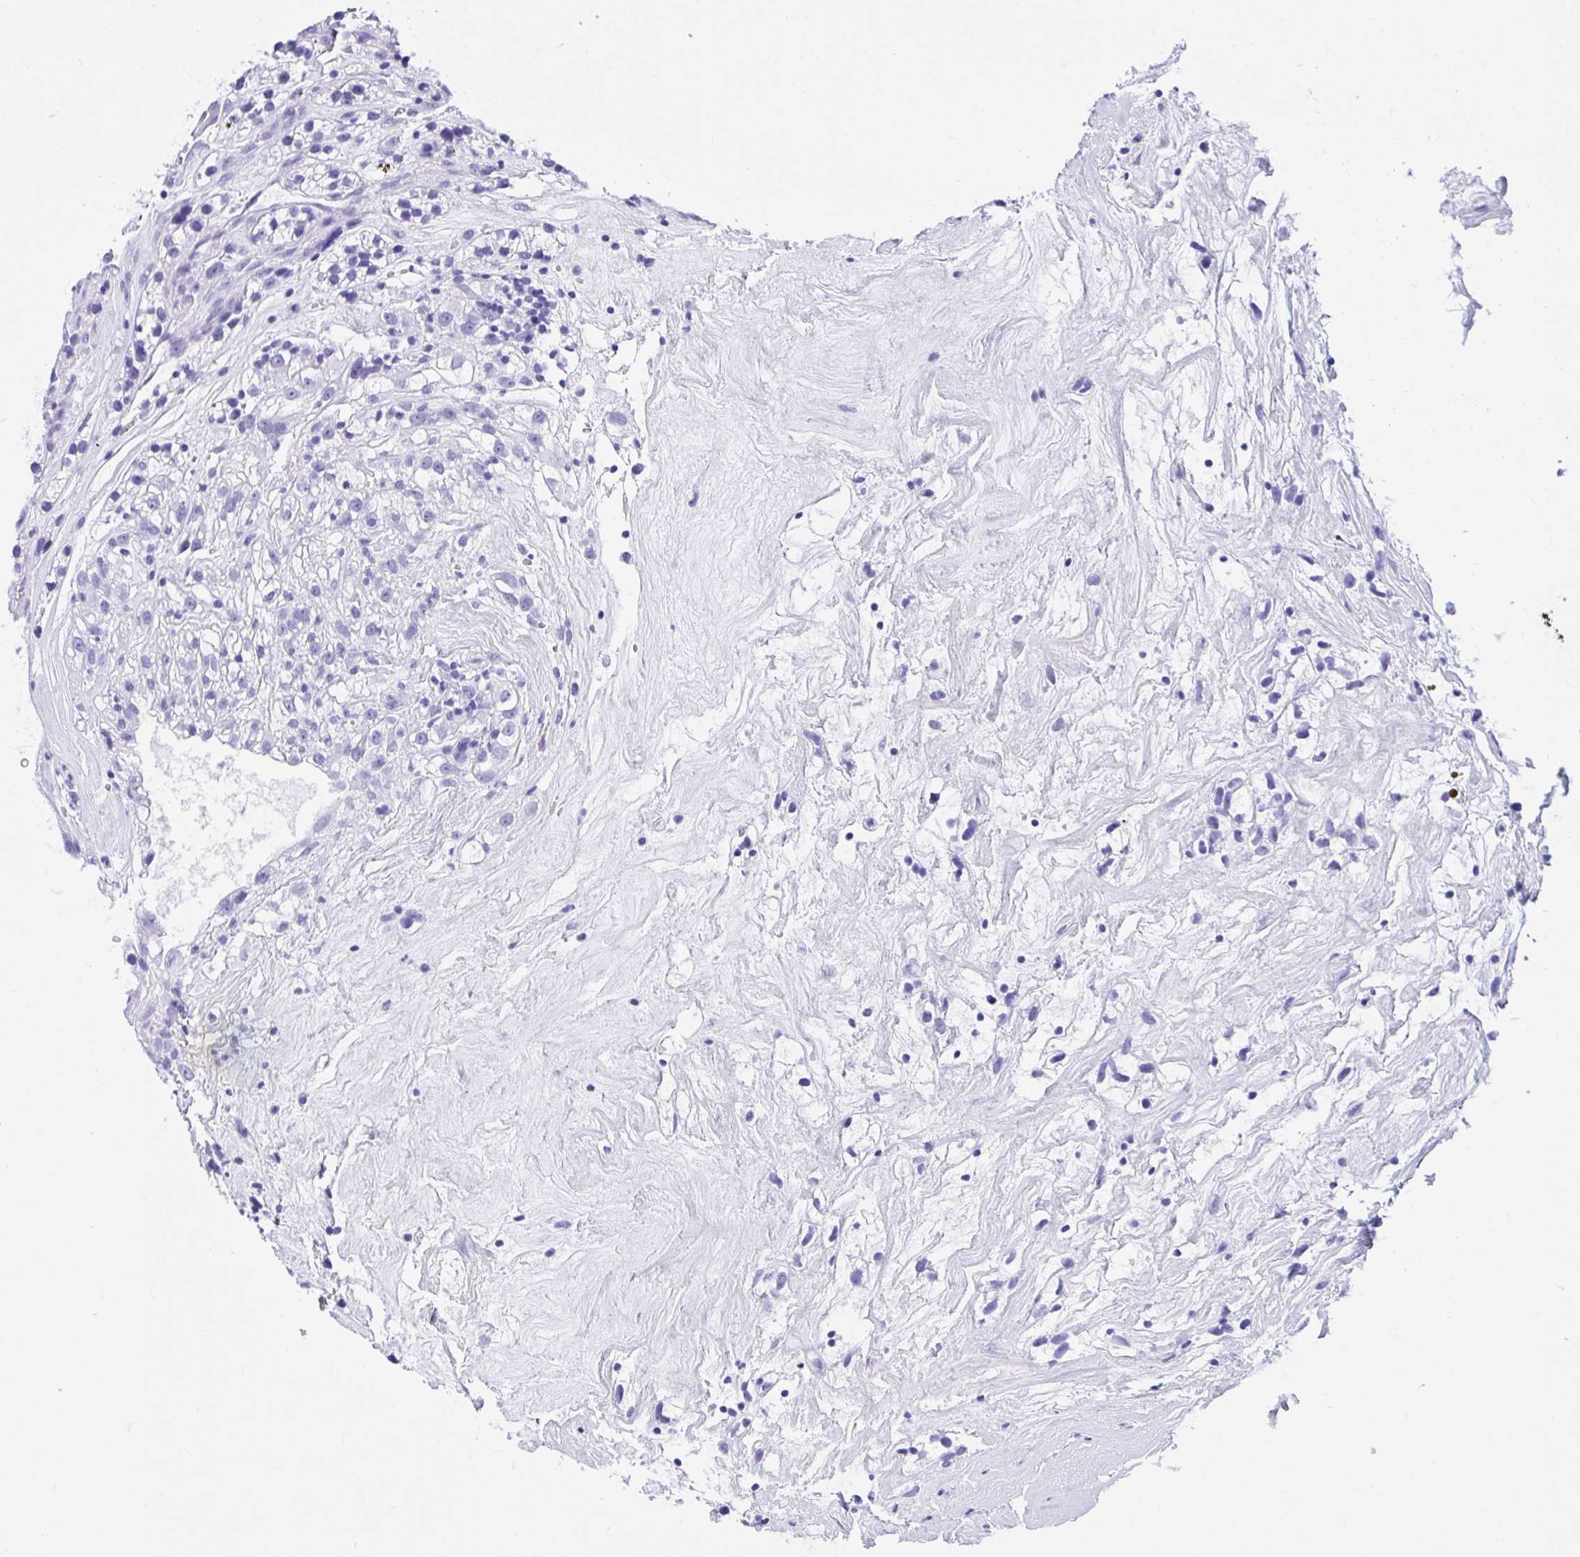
{"staining": {"intensity": "negative", "quantity": "none", "location": "none"}, "tissue": "renal cancer", "cell_type": "Tumor cells", "image_type": "cancer", "snomed": [{"axis": "morphology", "description": "Adenocarcinoma, NOS"}, {"axis": "topography", "description": "Kidney"}], "caption": "Immunohistochemistry micrograph of human adenocarcinoma (renal) stained for a protein (brown), which exhibits no staining in tumor cells. (Immunohistochemistry (ihc), brightfield microscopy, high magnification).", "gene": "TLN2", "patient": {"sex": "female", "age": 57}}